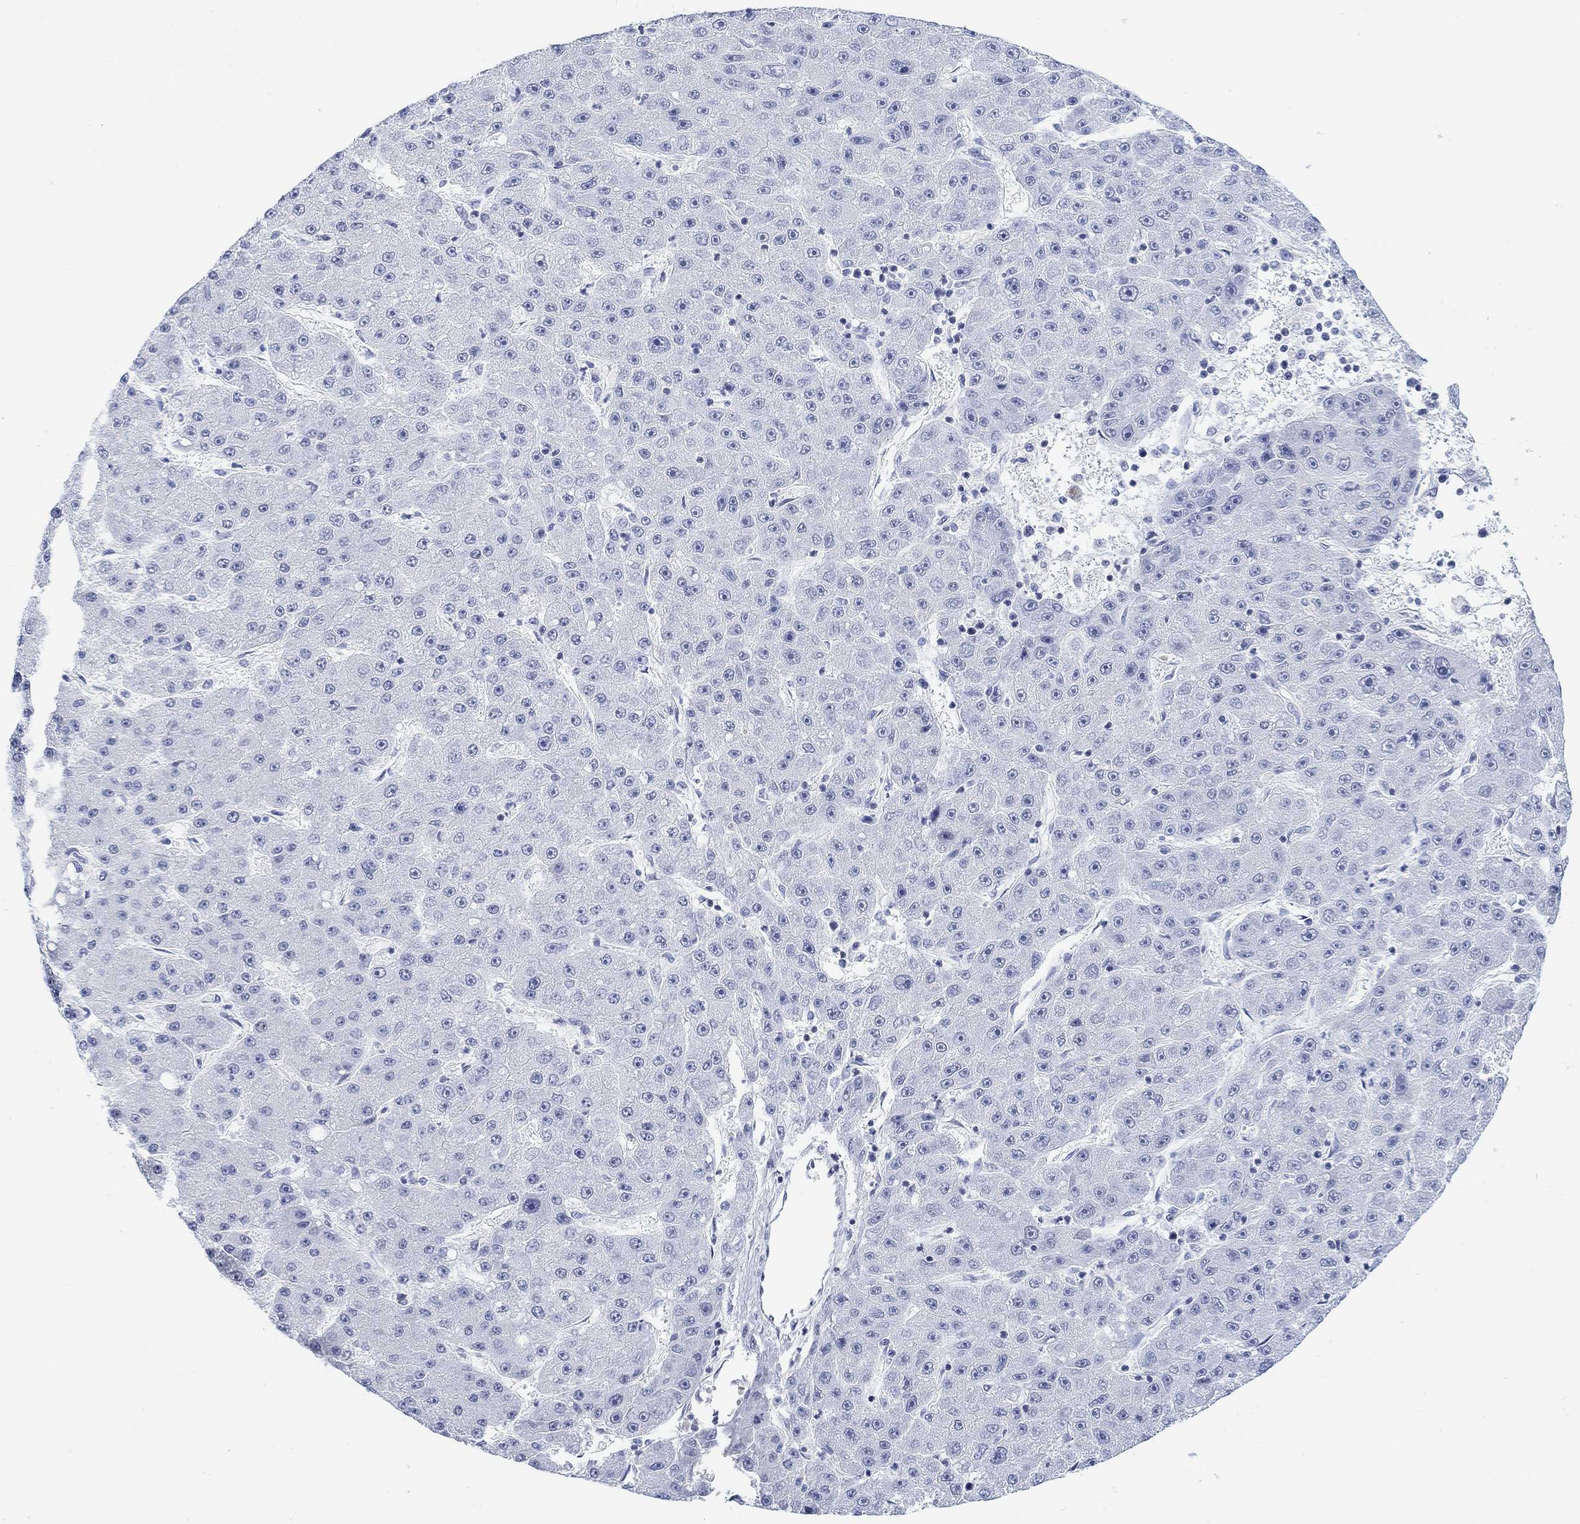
{"staining": {"intensity": "negative", "quantity": "none", "location": "none"}, "tissue": "liver cancer", "cell_type": "Tumor cells", "image_type": "cancer", "snomed": [{"axis": "morphology", "description": "Carcinoma, Hepatocellular, NOS"}, {"axis": "topography", "description": "Liver"}], "caption": "This is an immunohistochemistry (IHC) micrograph of human liver hepatocellular carcinoma. There is no staining in tumor cells.", "gene": "PURG", "patient": {"sex": "male", "age": 67}}